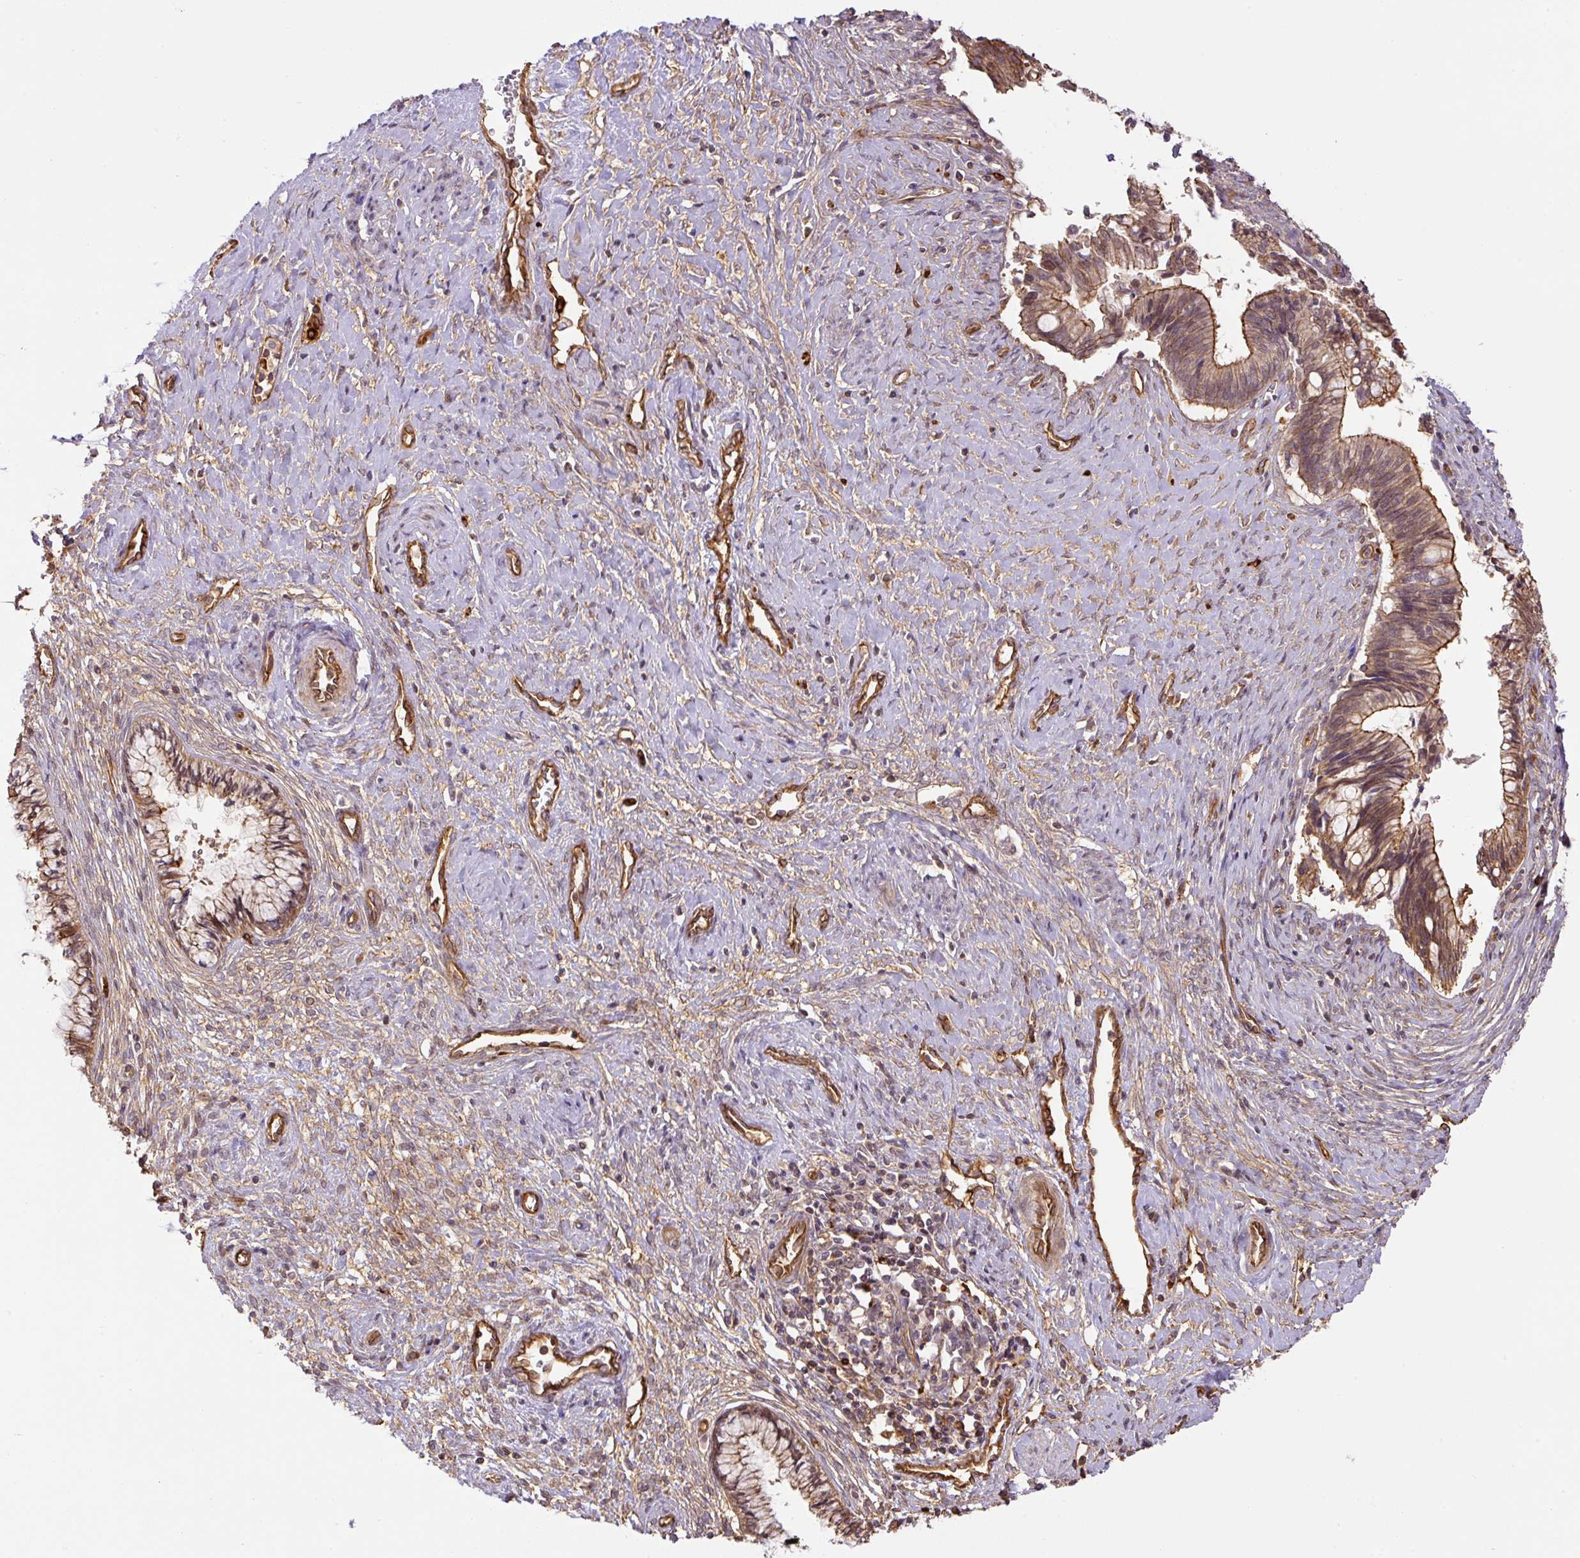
{"staining": {"intensity": "moderate", "quantity": ">75%", "location": "cytoplasmic/membranous"}, "tissue": "cervical cancer", "cell_type": "Tumor cells", "image_type": "cancer", "snomed": [{"axis": "morphology", "description": "Adenocarcinoma, NOS"}, {"axis": "topography", "description": "Cervix"}], "caption": "Adenocarcinoma (cervical) stained for a protein (brown) reveals moderate cytoplasmic/membranous positive positivity in approximately >75% of tumor cells.", "gene": "B3GALT5", "patient": {"sex": "female", "age": 44}}